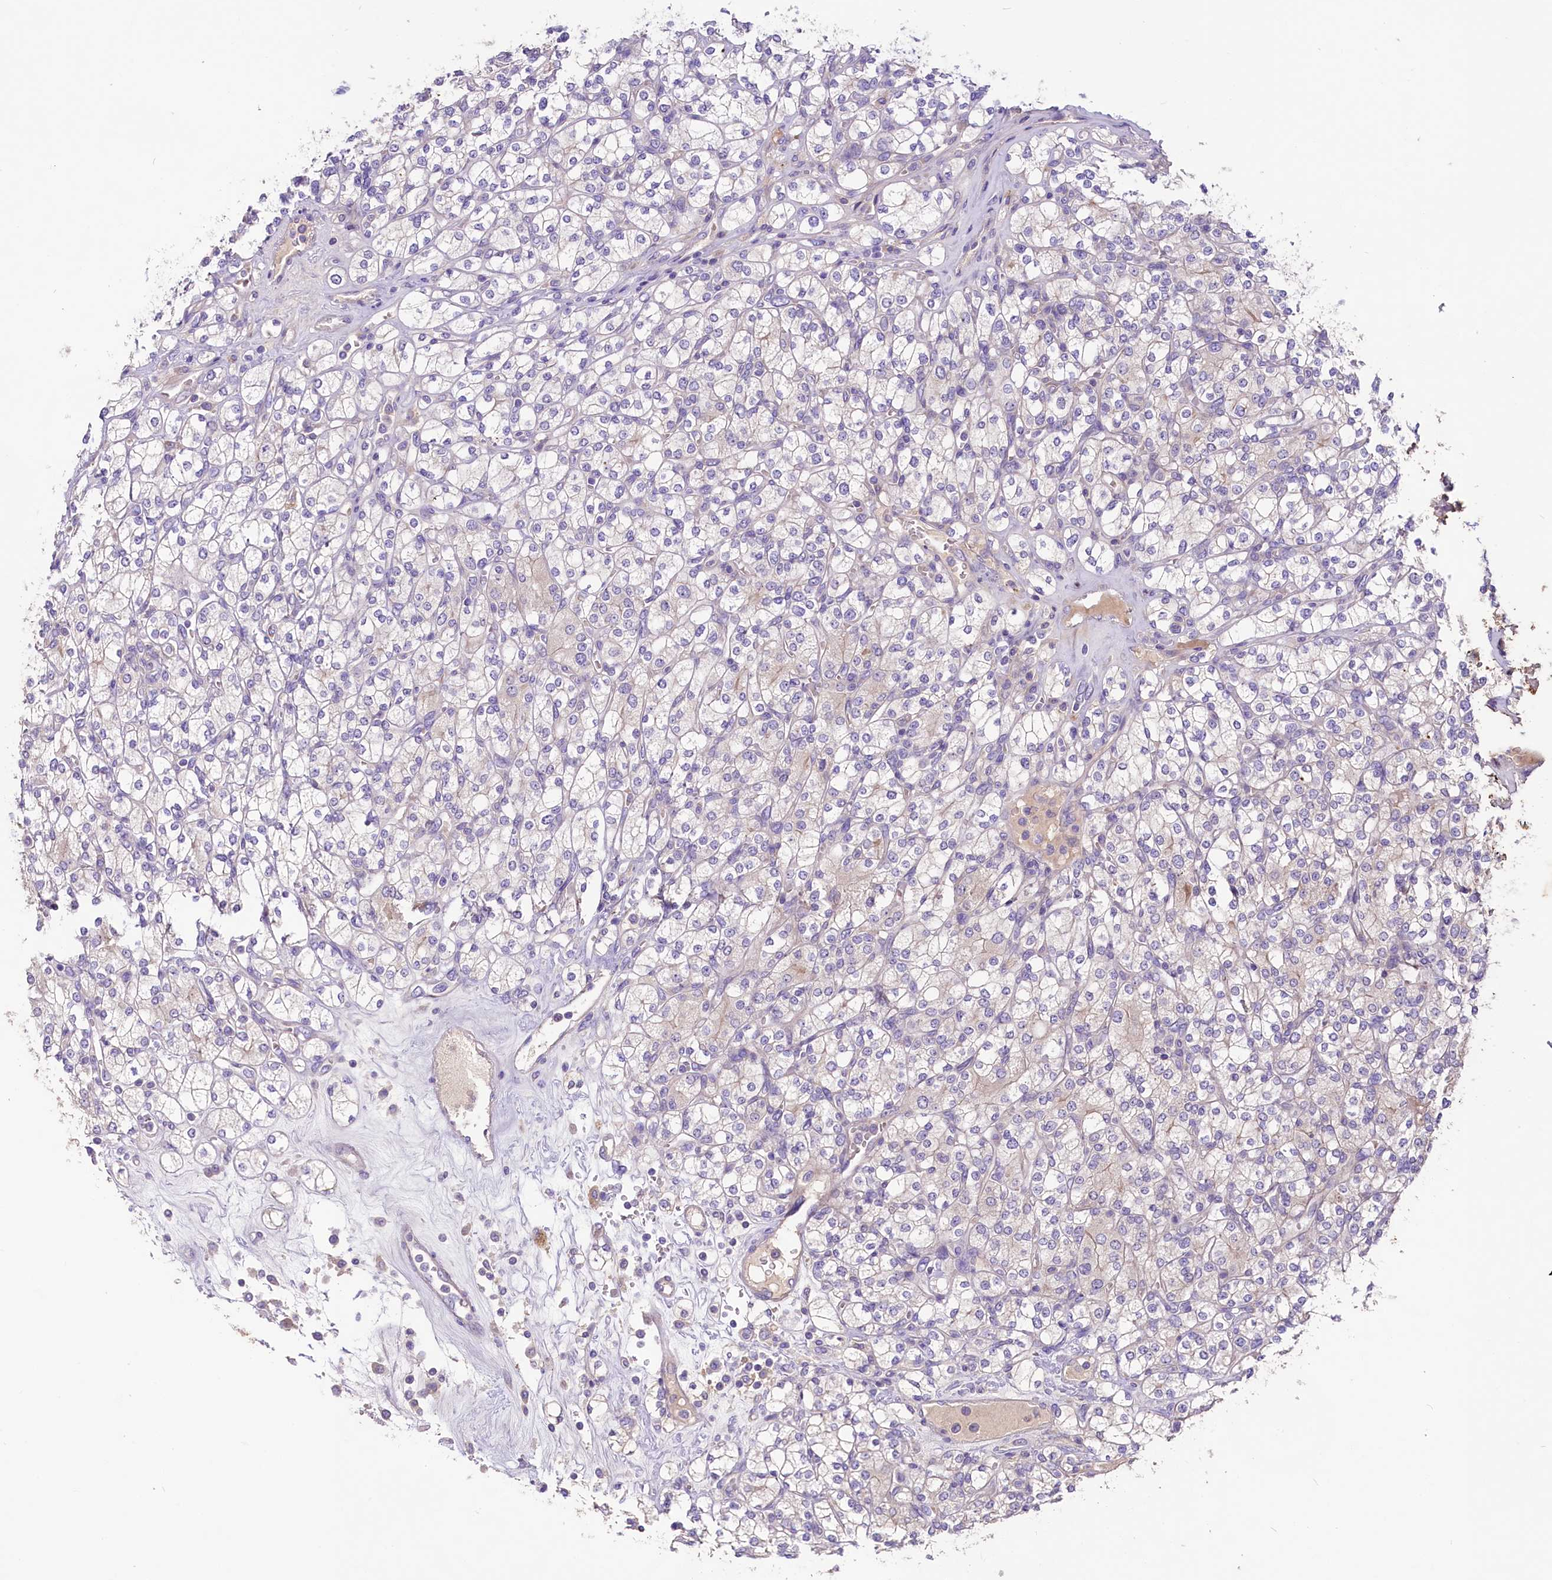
{"staining": {"intensity": "weak", "quantity": "<25%", "location": "cytoplasmic/membranous"}, "tissue": "renal cancer", "cell_type": "Tumor cells", "image_type": "cancer", "snomed": [{"axis": "morphology", "description": "Adenocarcinoma, NOS"}, {"axis": "topography", "description": "Kidney"}], "caption": "An immunohistochemistry (IHC) image of renal cancer is shown. There is no staining in tumor cells of renal cancer.", "gene": "CD99L2", "patient": {"sex": "male", "age": 77}}